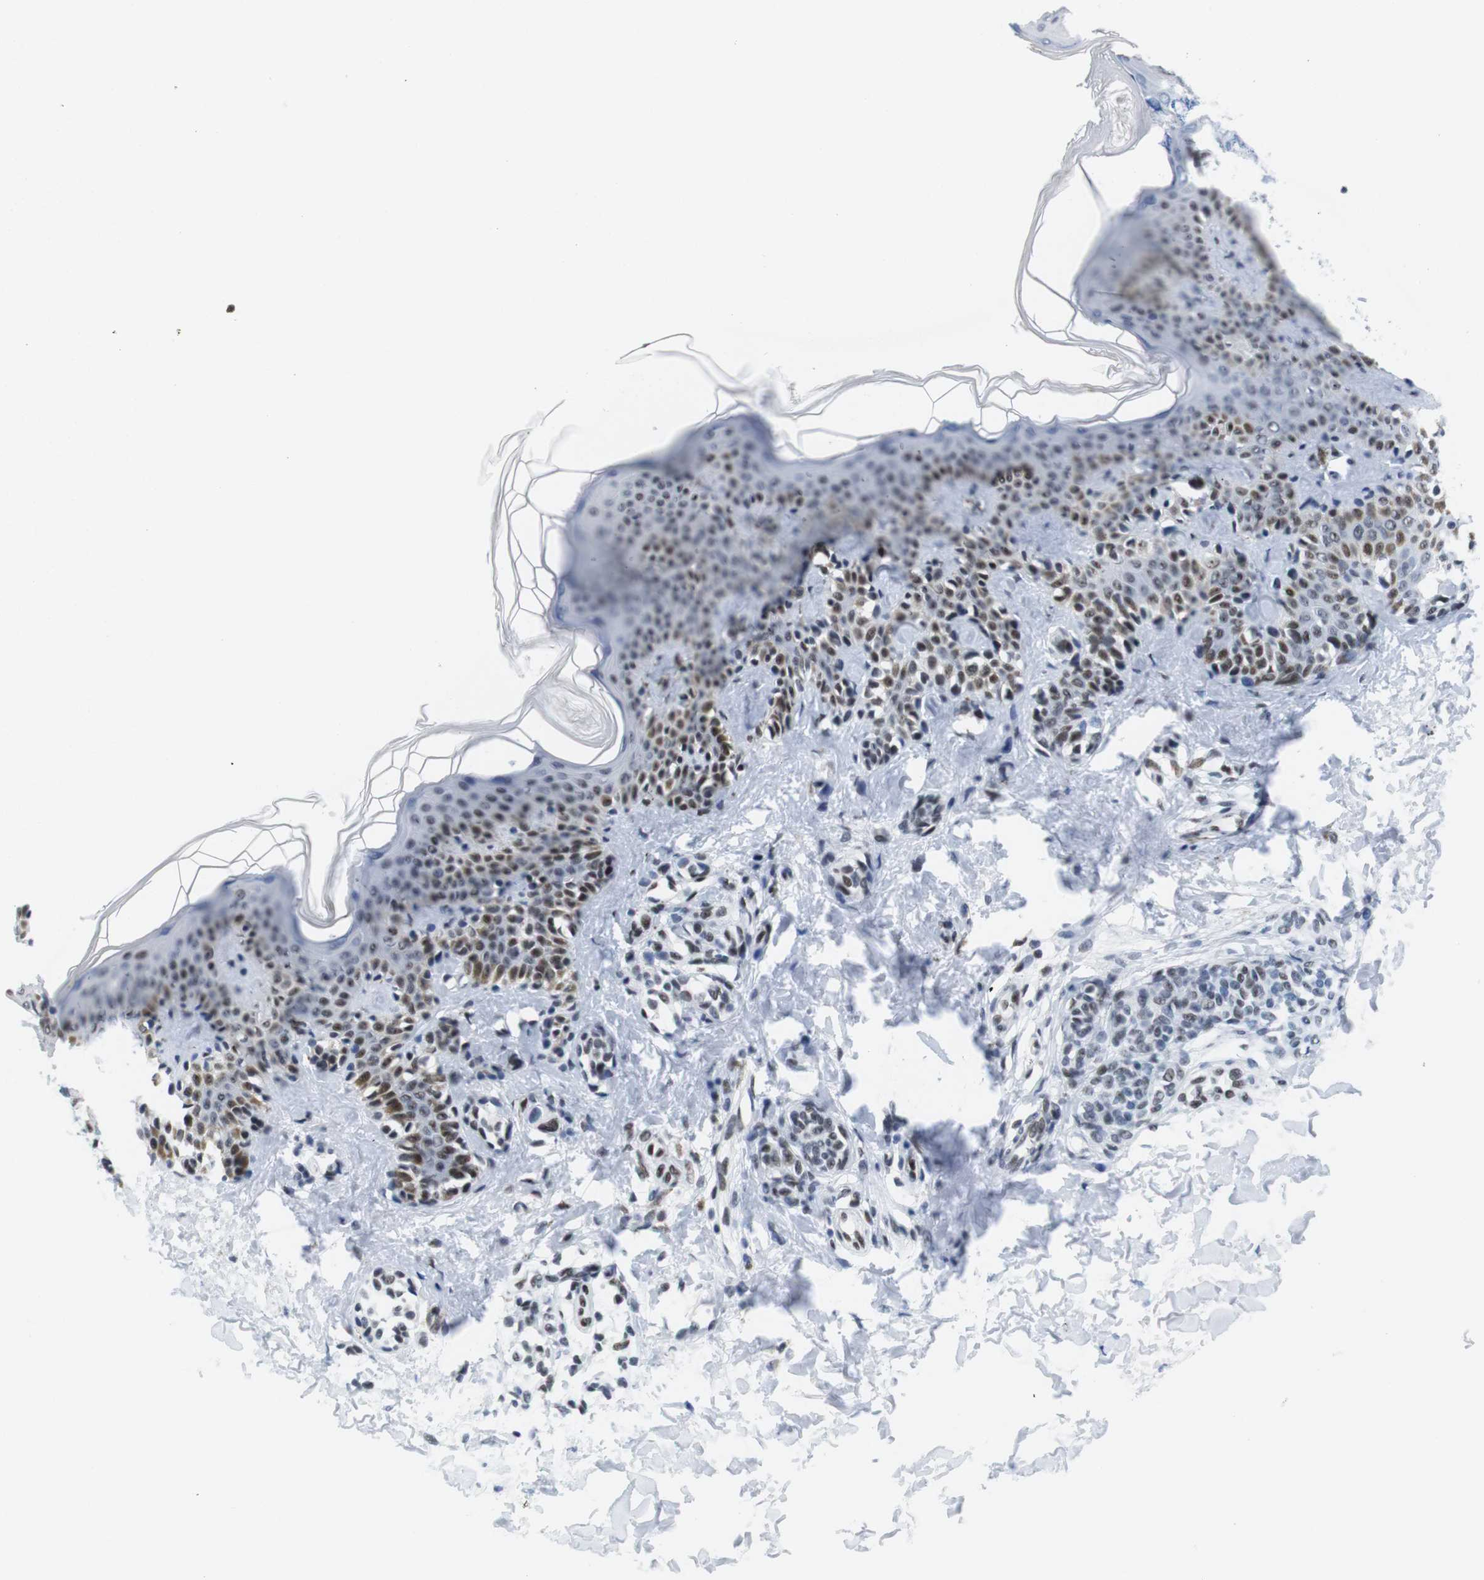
{"staining": {"intensity": "negative", "quantity": "none", "location": "none"}, "tissue": "skin", "cell_type": "Fibroblasts", "image_type": "normal", "snomed": [{"axis": "morphology", "description": "Normal tissue, NOS"}, {"axis": "topography", "description": "Skin"}], "caption": "Immunohistochemistry (IHC) image of unremarkable skin: skin stained with DAB exhibits no significant protein staining in fibroblasts. The staining is performed using DAB (3,3'-diaminobenzidine) brown chromogen with nuclei counter-stained in using hematoxylin.", "gene": "IFI16", "patient": {"sex": "male", "age": 16}}